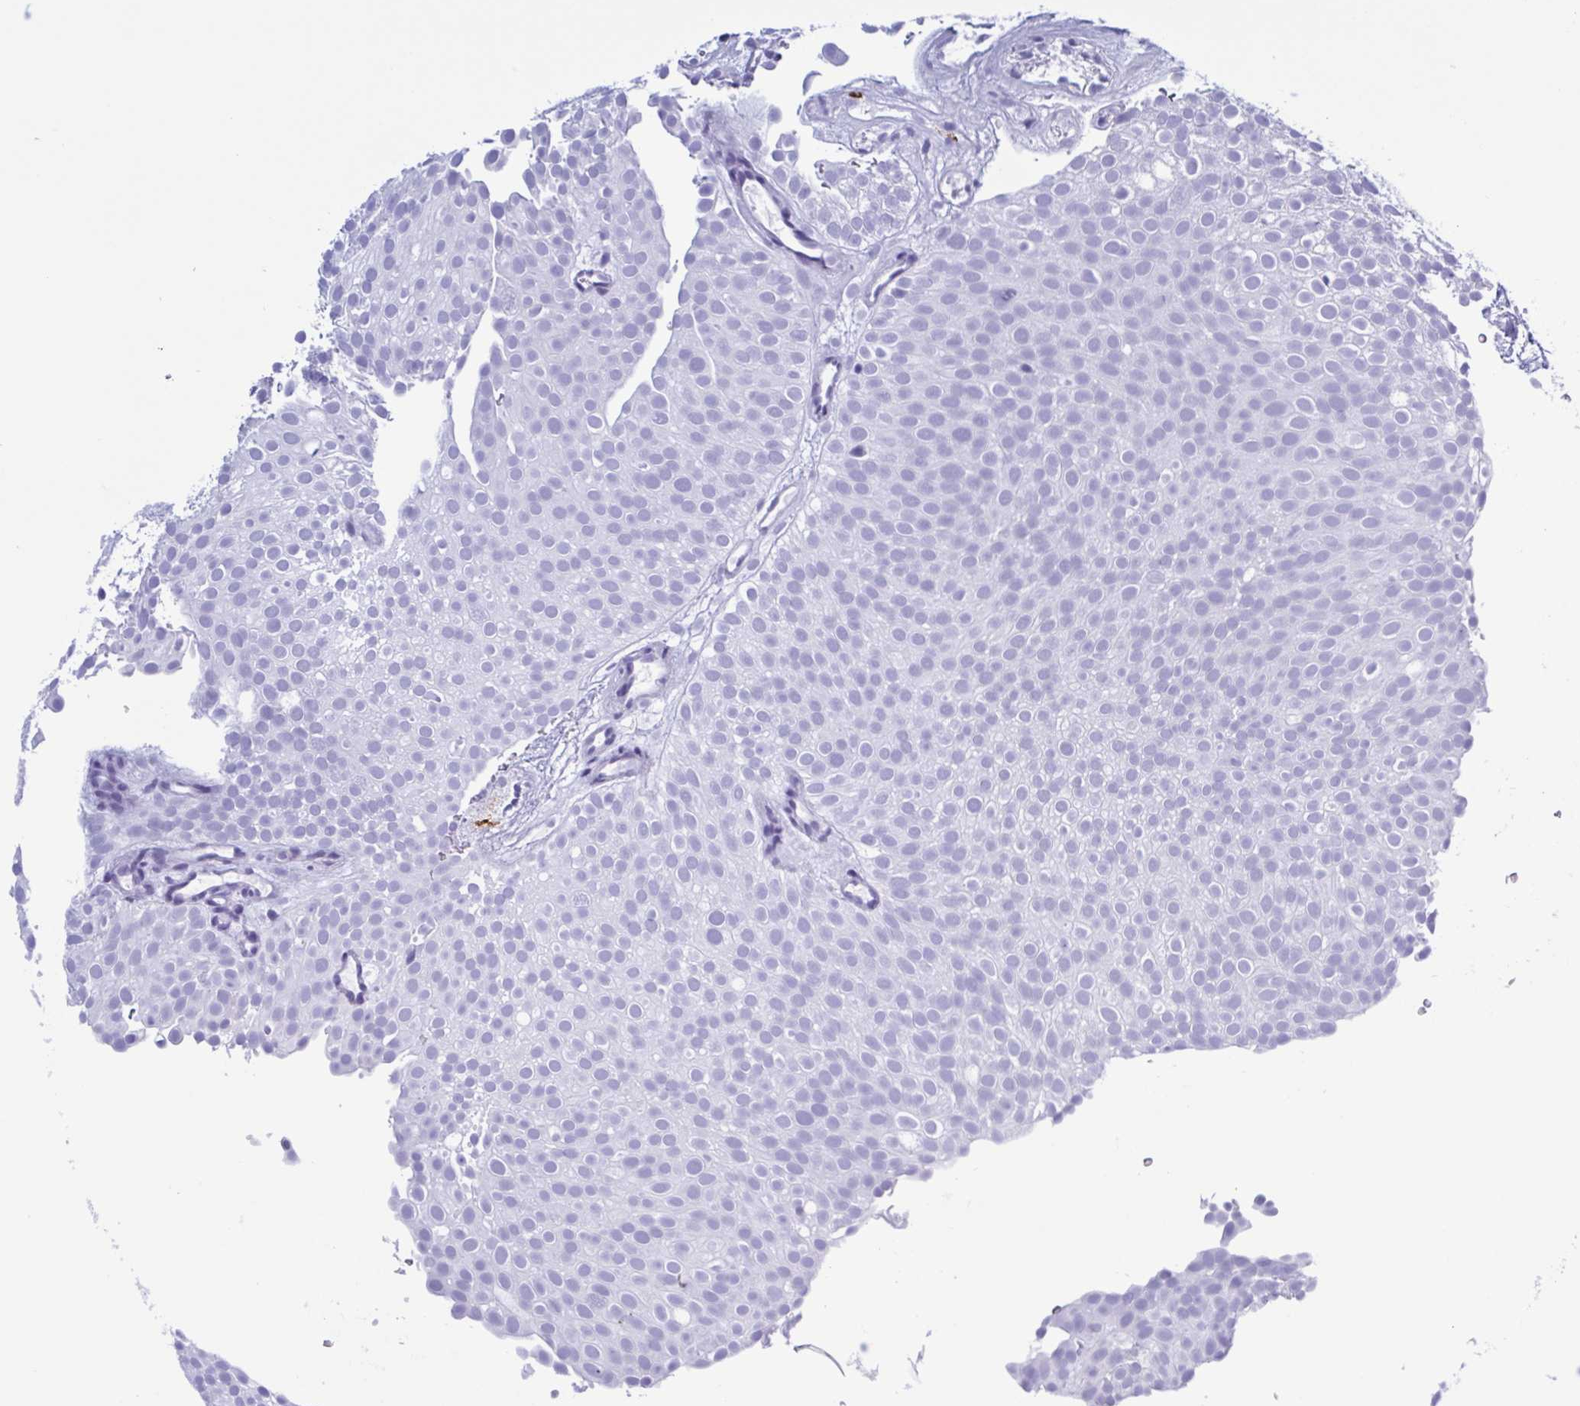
{"staining": {"intensity": "negative", "quantity": "none", "location": "none"}, "tissue": "urothelial cancer", "cell_type": "Tumor cells", "image_type": "cancer", "snomed": [{"axis": "morphology", "description": "Urothelial carcinoma, Low grade"}, {"axis": "topography", "description": "Urinary bladder"}], "caption": "The photomicrograph displays no significant staining in tumor cells of urothelial carcinoma (low-grade). (DAB (3,3'-diaminobenzidine) immunohistochemistry, high magnification).", "gene": "LTF", "patient": {"sex": "male", "age": 78}}